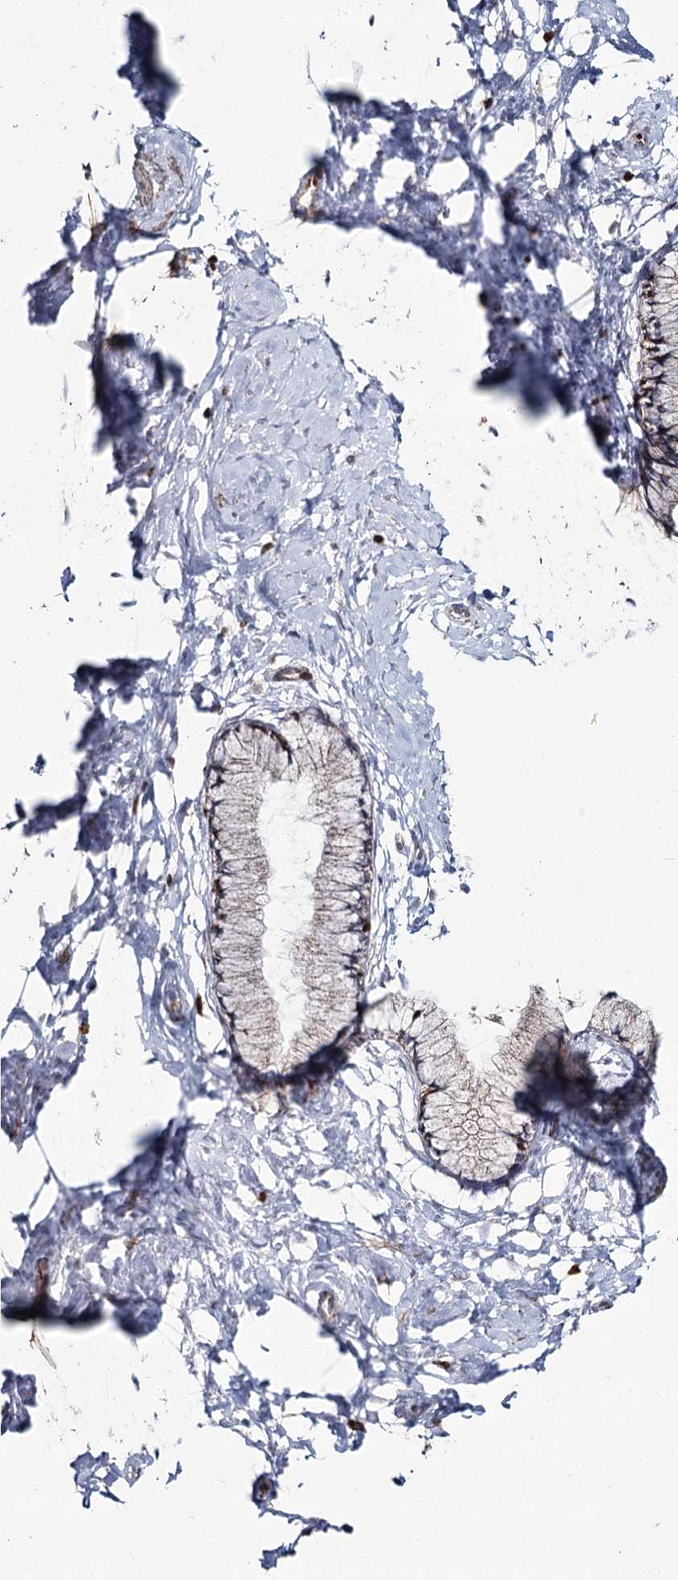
{"staining": {"intensity": "weak", "quantity": "25%-75%", "location": "cytoplasmic/membranous,nuclear"}, "tissue": "cervix", "cell_type": "Glandular cells", "image_type": "normal", "snomed": [{"axis": "morphology", "description": "Normal tissue, NOS"}, {"axis": "topography", "description": "Cervix"}], "caption": "An immunohistochemistry (IHC) micrograph of normal tissue is shown. Protein staining in brown shows weak cytoplasmic/membranous,nuclear positivity in cervix within glandular cells.", "gene": "PDHX", "patient": {"sex": "female", "age": 33}}